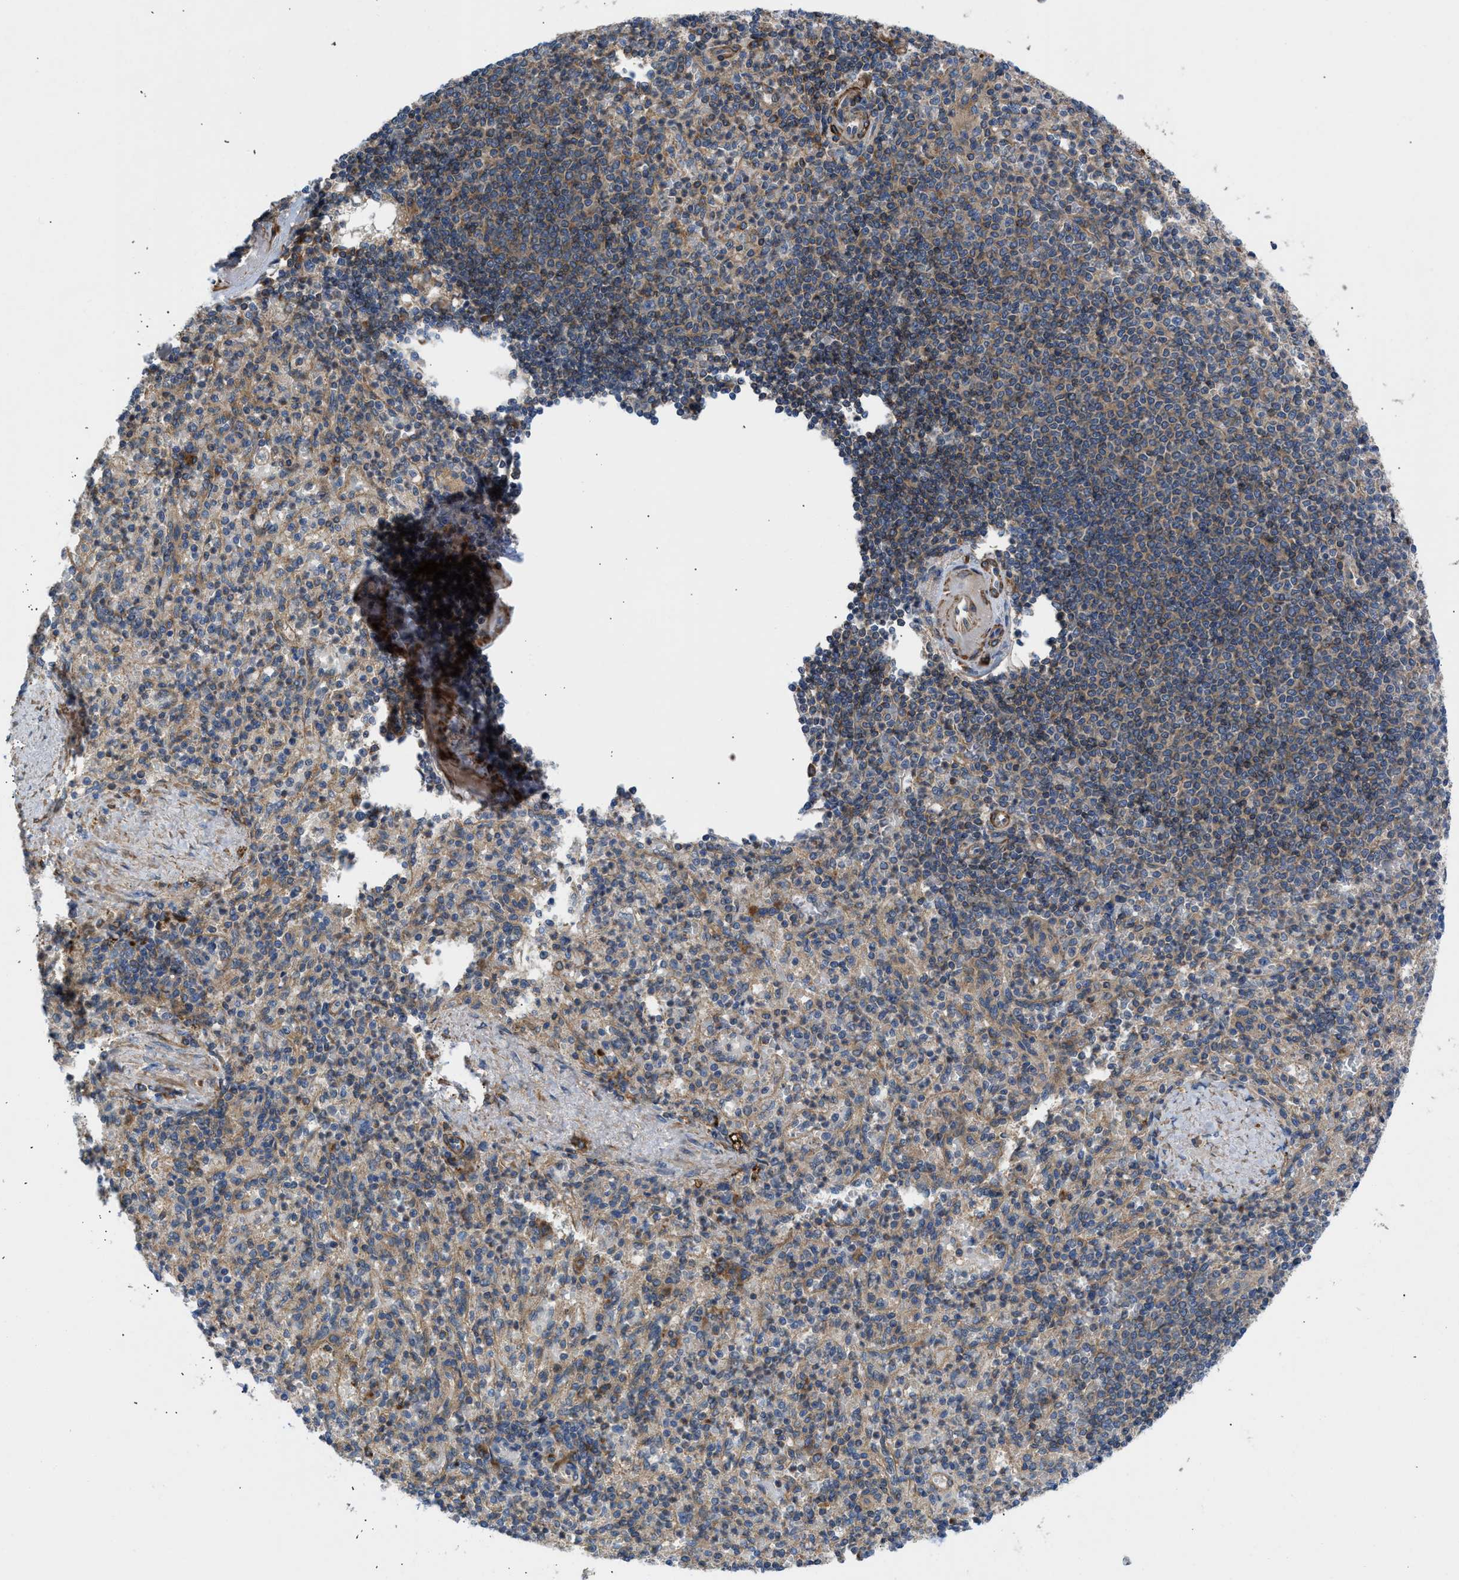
{"staining": {"intensity": "moderate", "quantity": ">75%", "location": "cytoplasmic/membranous"}, "tissue": "spleen", "cell_type": "Cells in red pulp", "image_type": "normal", "snomed": [{"axis": "morphology", "description": "Normal tissue, NOS"}, {"axis": "topography", "description": "Spleen"}], "caption": "Immunohistochemical staining of unremarkable human spleen shows >75% levels of moderate cytoplasmic/membranous protein expression in about >75% of cells in red pulp.", "gene": "CHKB", "patient": {"sex": "female", "age": 74}}